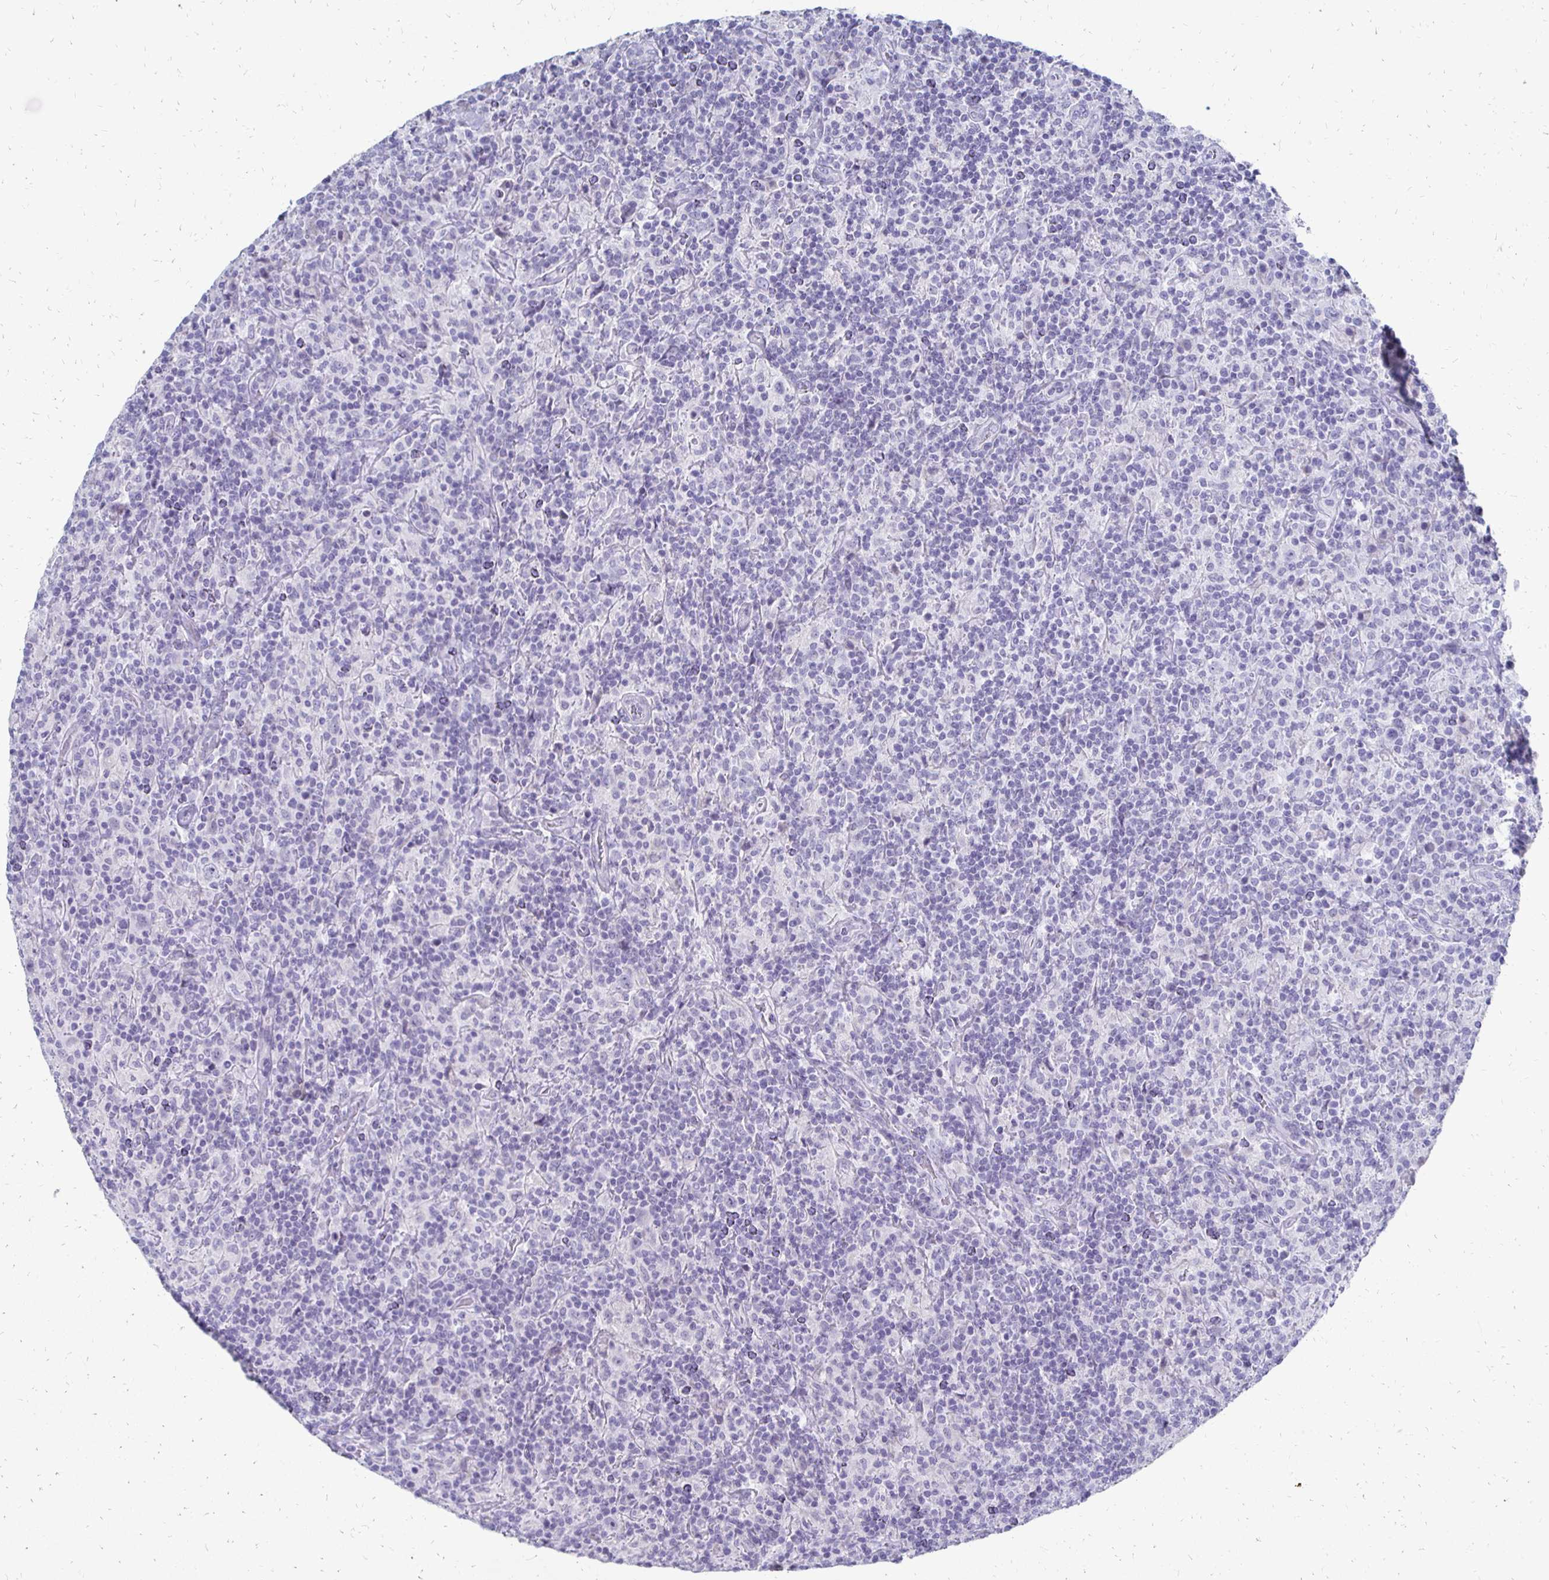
{"staining": {"intensity": "negative", "quantity": "none", "location": "none"}, "tissue": "lymphoma", "cell_type": "Tumor cells", "image_type": "cancer", "snomed": [{"axis": "morphology", "description": "Hodgkin's disease, NOS"}, {"axis": "topography", "description": "Lymph node"}], "caption": "Immunohistochemistry (IHC) photomicrograph of neoplastic tissue: Hodgkin's disease stained with DAB displays no significant protein expression in tumor cells.", "gene": "SYCP3", "patient": {"sex": "male", "age": 70}}